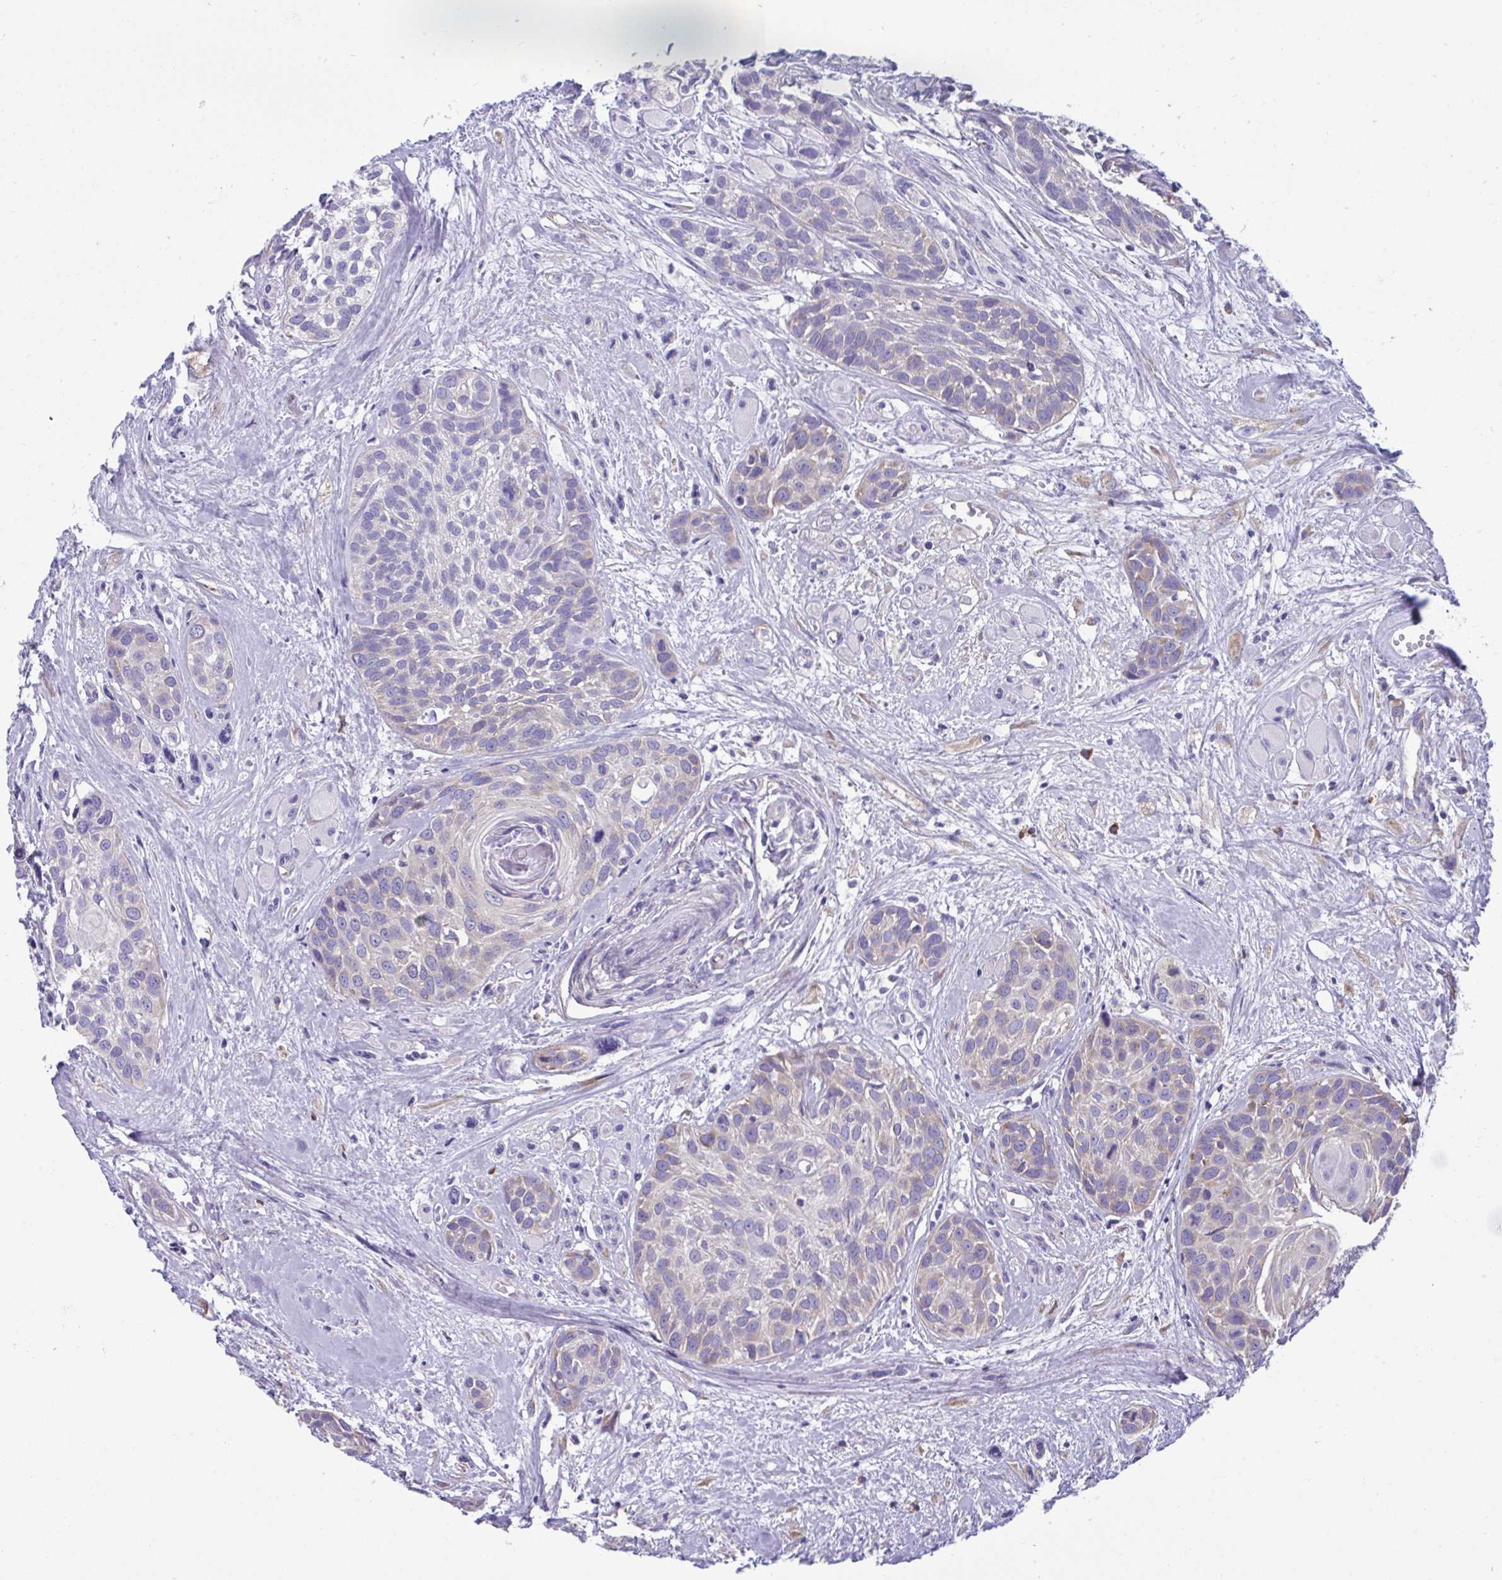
{"staining": {"intensity": "weak", "quantity": "<25%", "location": "cytoplasmic/membranous"}, "tissue": "head and neck cancer", "cell_type": "Tumor cells", "image_type": "cancer", "snomed": [{"axis": "morphology", "description": "Squamous cell carcinoma, NOS"}, {"axis": "topography", "description": "Head-Neck"}], "caption": "A photomicrograph of head and neck cancer stained for a protein shows no brown staining in tumor cells.", "gene": "RPL7", "patient": {"sex": "female", "age": 50}}